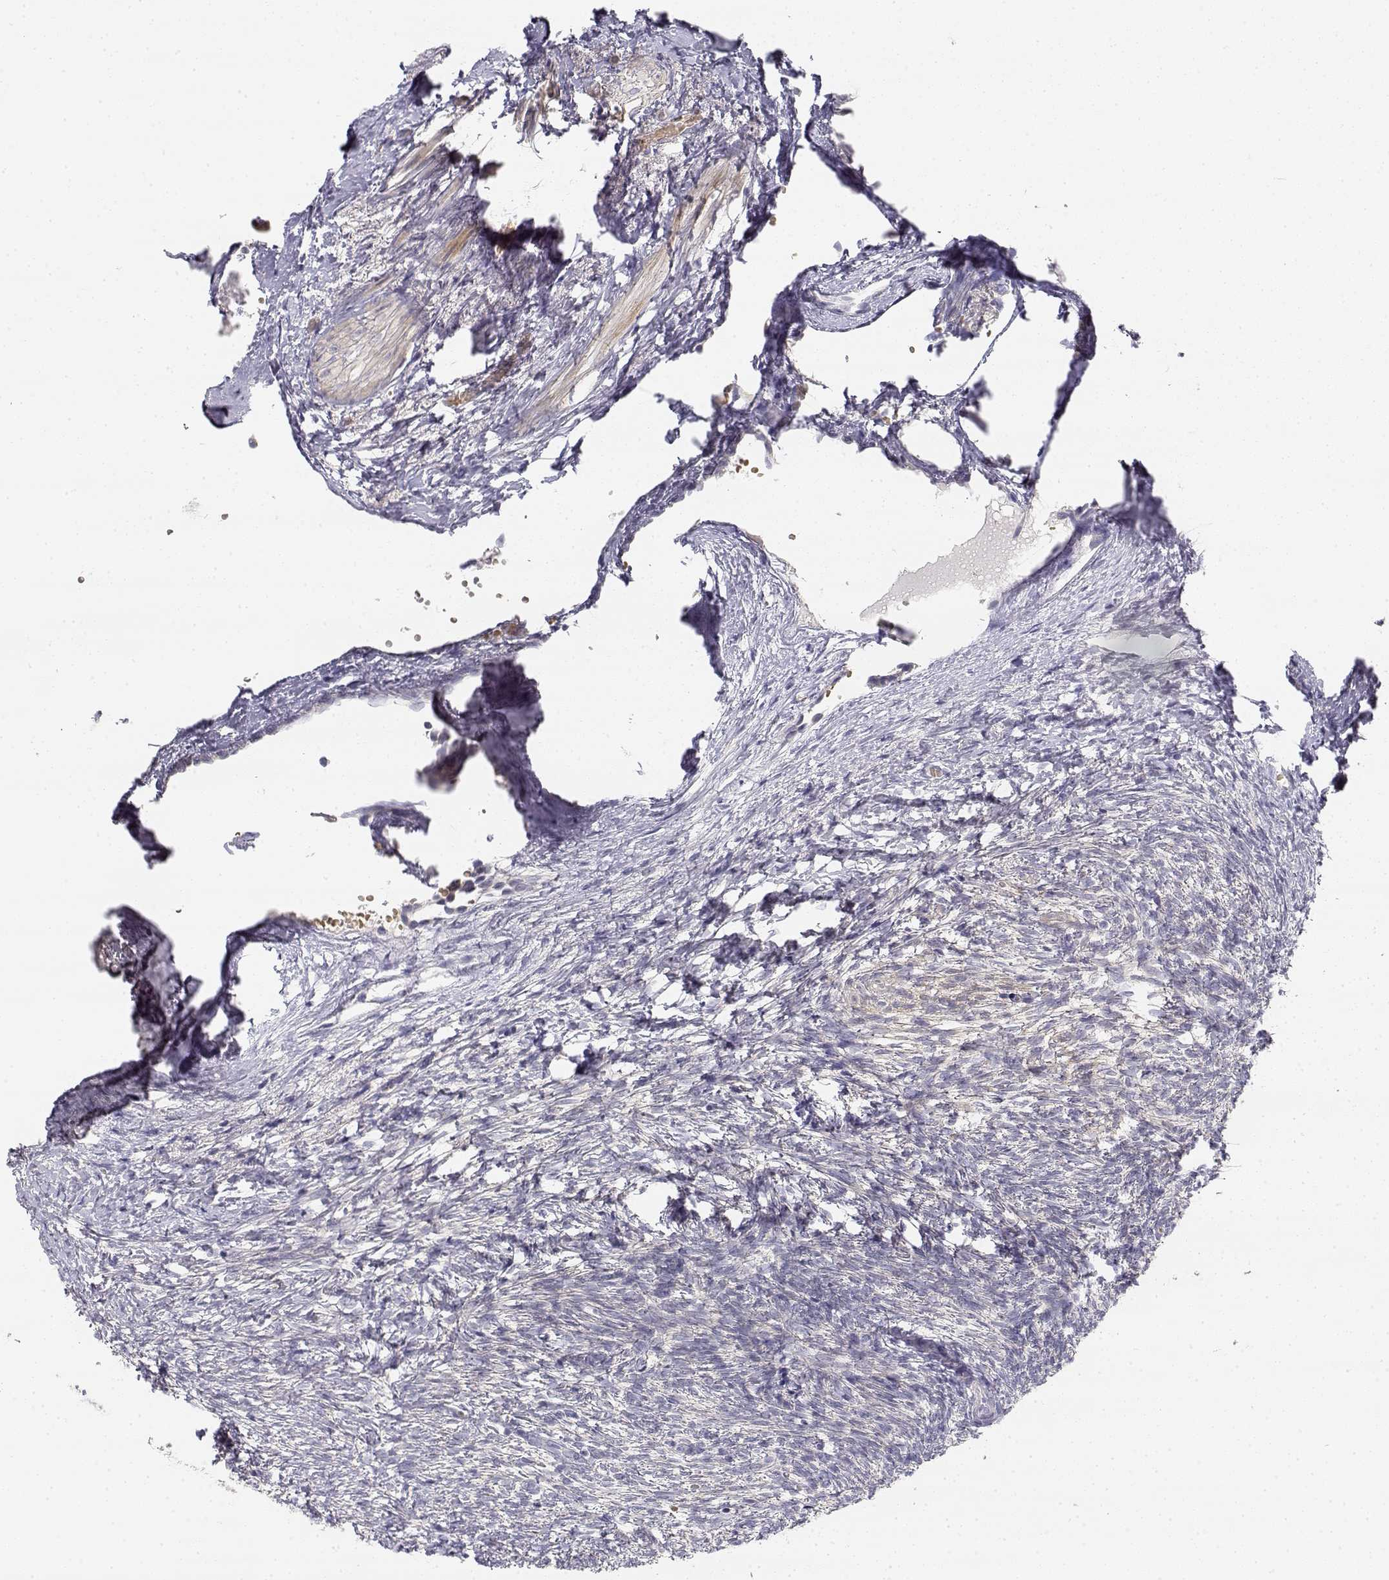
{"staining": {"intensity": "weak", "quantity": ">75%", "location": "cytoplasmic/membranous"}, "tissue": "ovary", "cell_type": "Follicle cells", "image_type": "normal", "snomed": [{"axis": "morphology", "description": "Normal tissue, NOS"}, {"axis": "topography", "description": "Ovary"}], "caption": "Weak cytoplasmic/membranous expression for a protein is seen in about >75% of follicle cells of benign ovary using IHC.", "gene": "GLIPR1L2", "patient": {"sex": "female", "age": 46}}